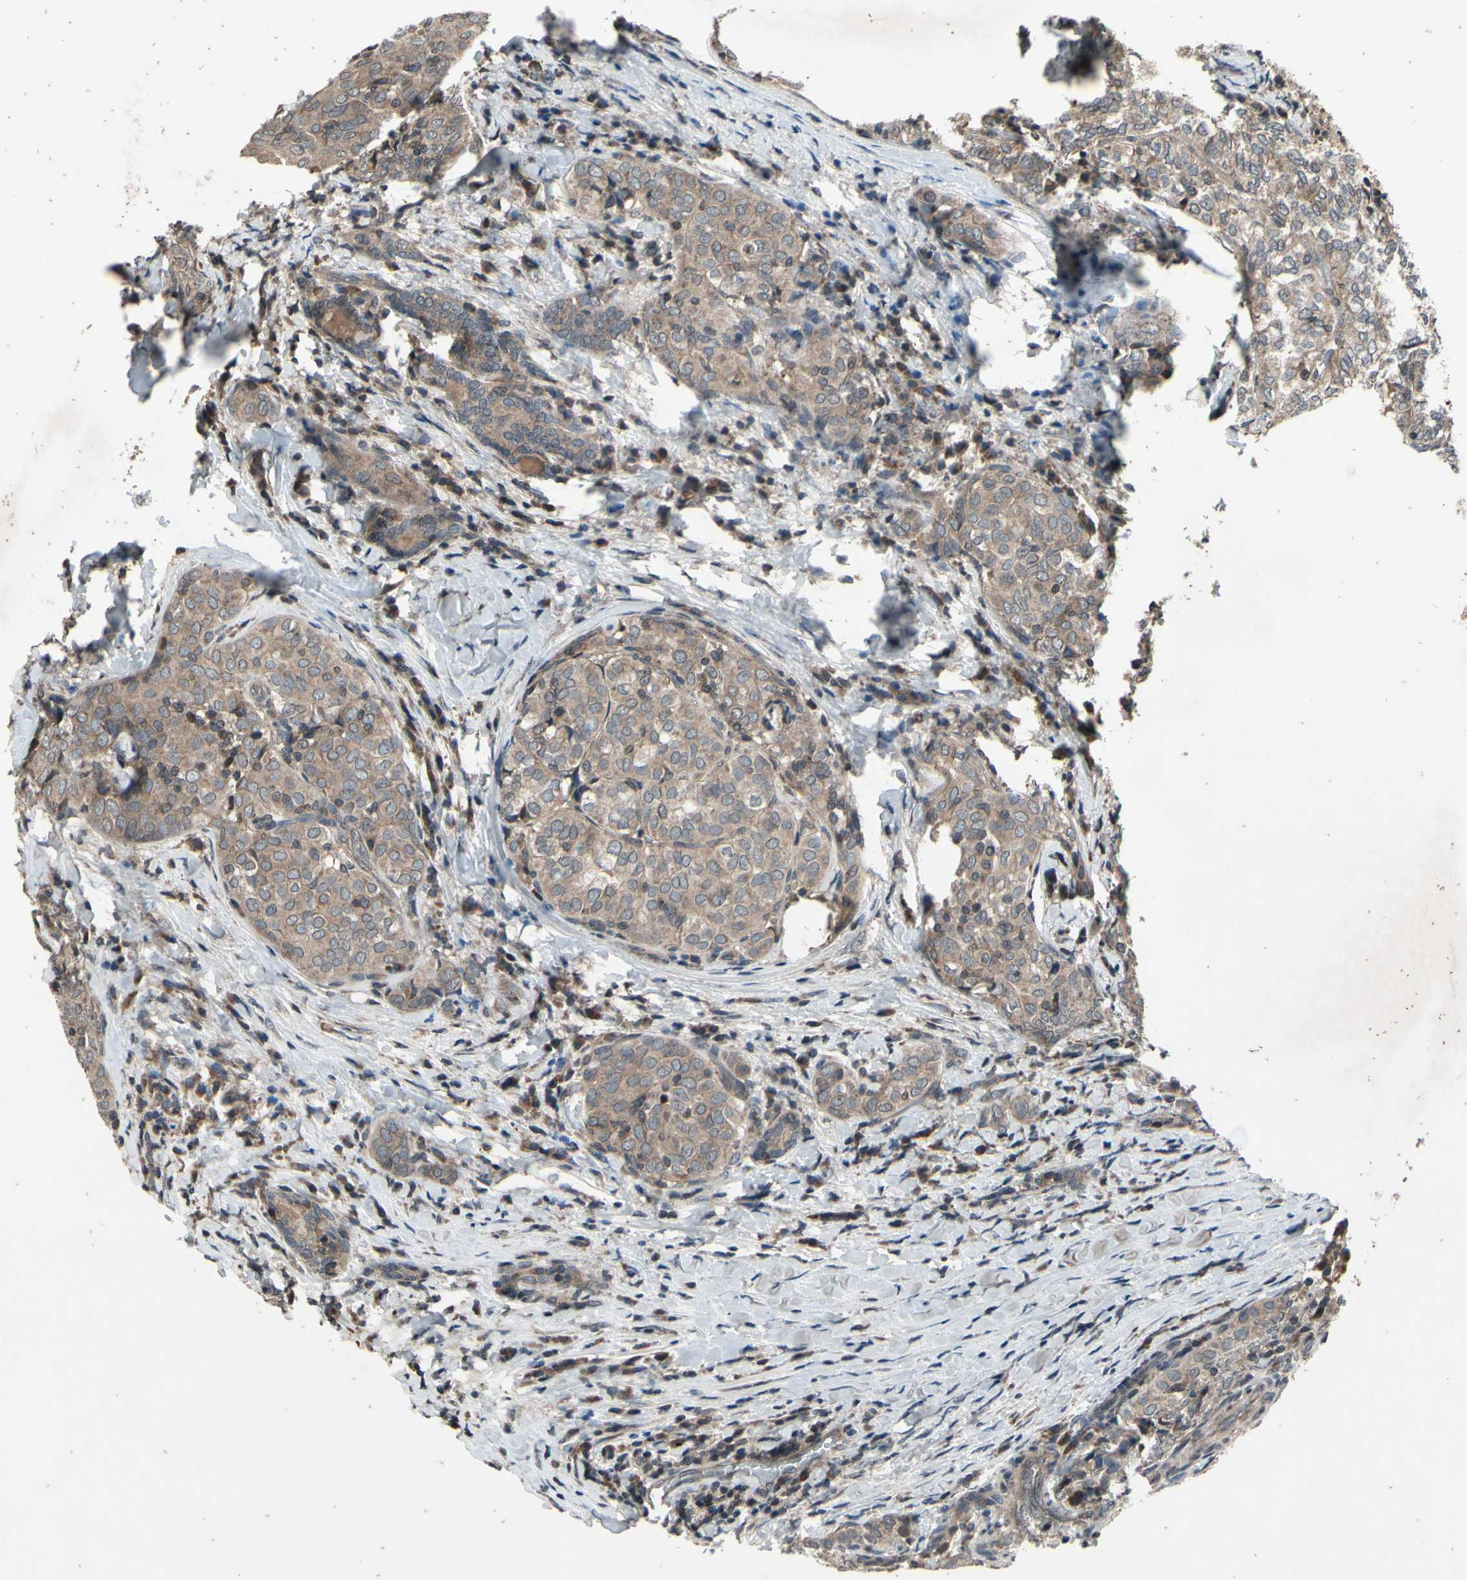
{"staining": {"intensity": "weak", "quantity": ">75%", "location": "cytoplasmic/membranous"}, "tissue": "thyroid cancer", "cell_type": "Tumor cells", "image_type": "cancer", "snomed": [{"axis": "morphology", "description": "Normal tissue, NOS"}, {"axis": "morphology", "description": "Papillary adenocarcinoma, NOS"}, {"axis": "topography", "description": "Thyroid gland"}], "caption": "Weak cytoplasmic/membranous protein positivity is appreciated in approximately >75% of tumor cells in thyroid cancer (papillary adenocarcinoma).", "gene": "MBTPS2", "patient": {"sex": "female", "age": 30}}